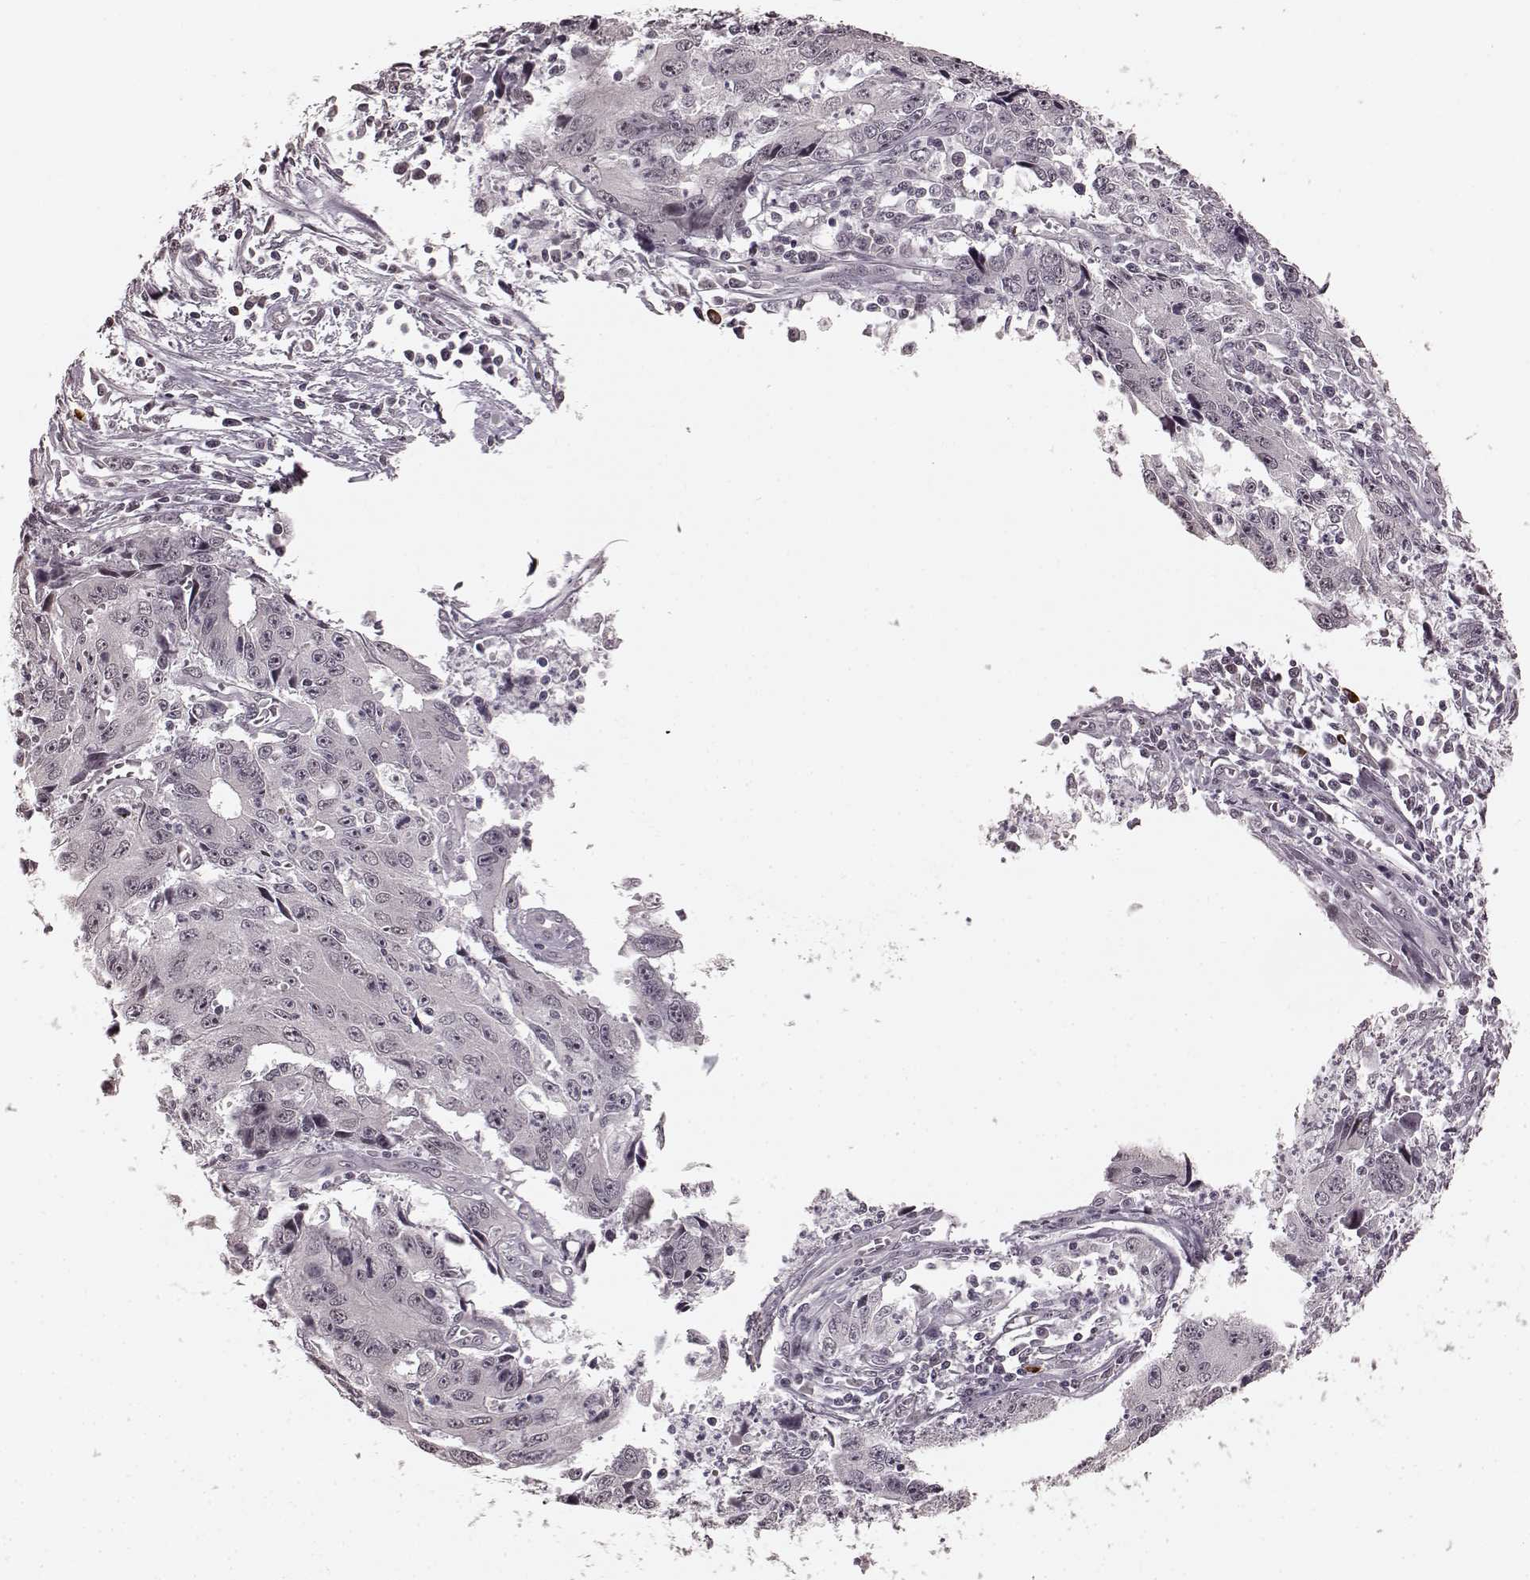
{"staining": {"intensity": "negative", "quantity": "none", "location": "none"}, "tissue": "liver cancer", "cell_type": "Tumor cells", "image_type": "cancer", "snomed": [{"axis": "morphology", "description": "Cholangiocarcinoma"}, {"axis": "topography", "description": "Liver"}], "caption": "The image shows no significant expression in tumor cells of liver cancer.", "gene": "PLCB4", "patient": {"sex": "male", "age": 65}}